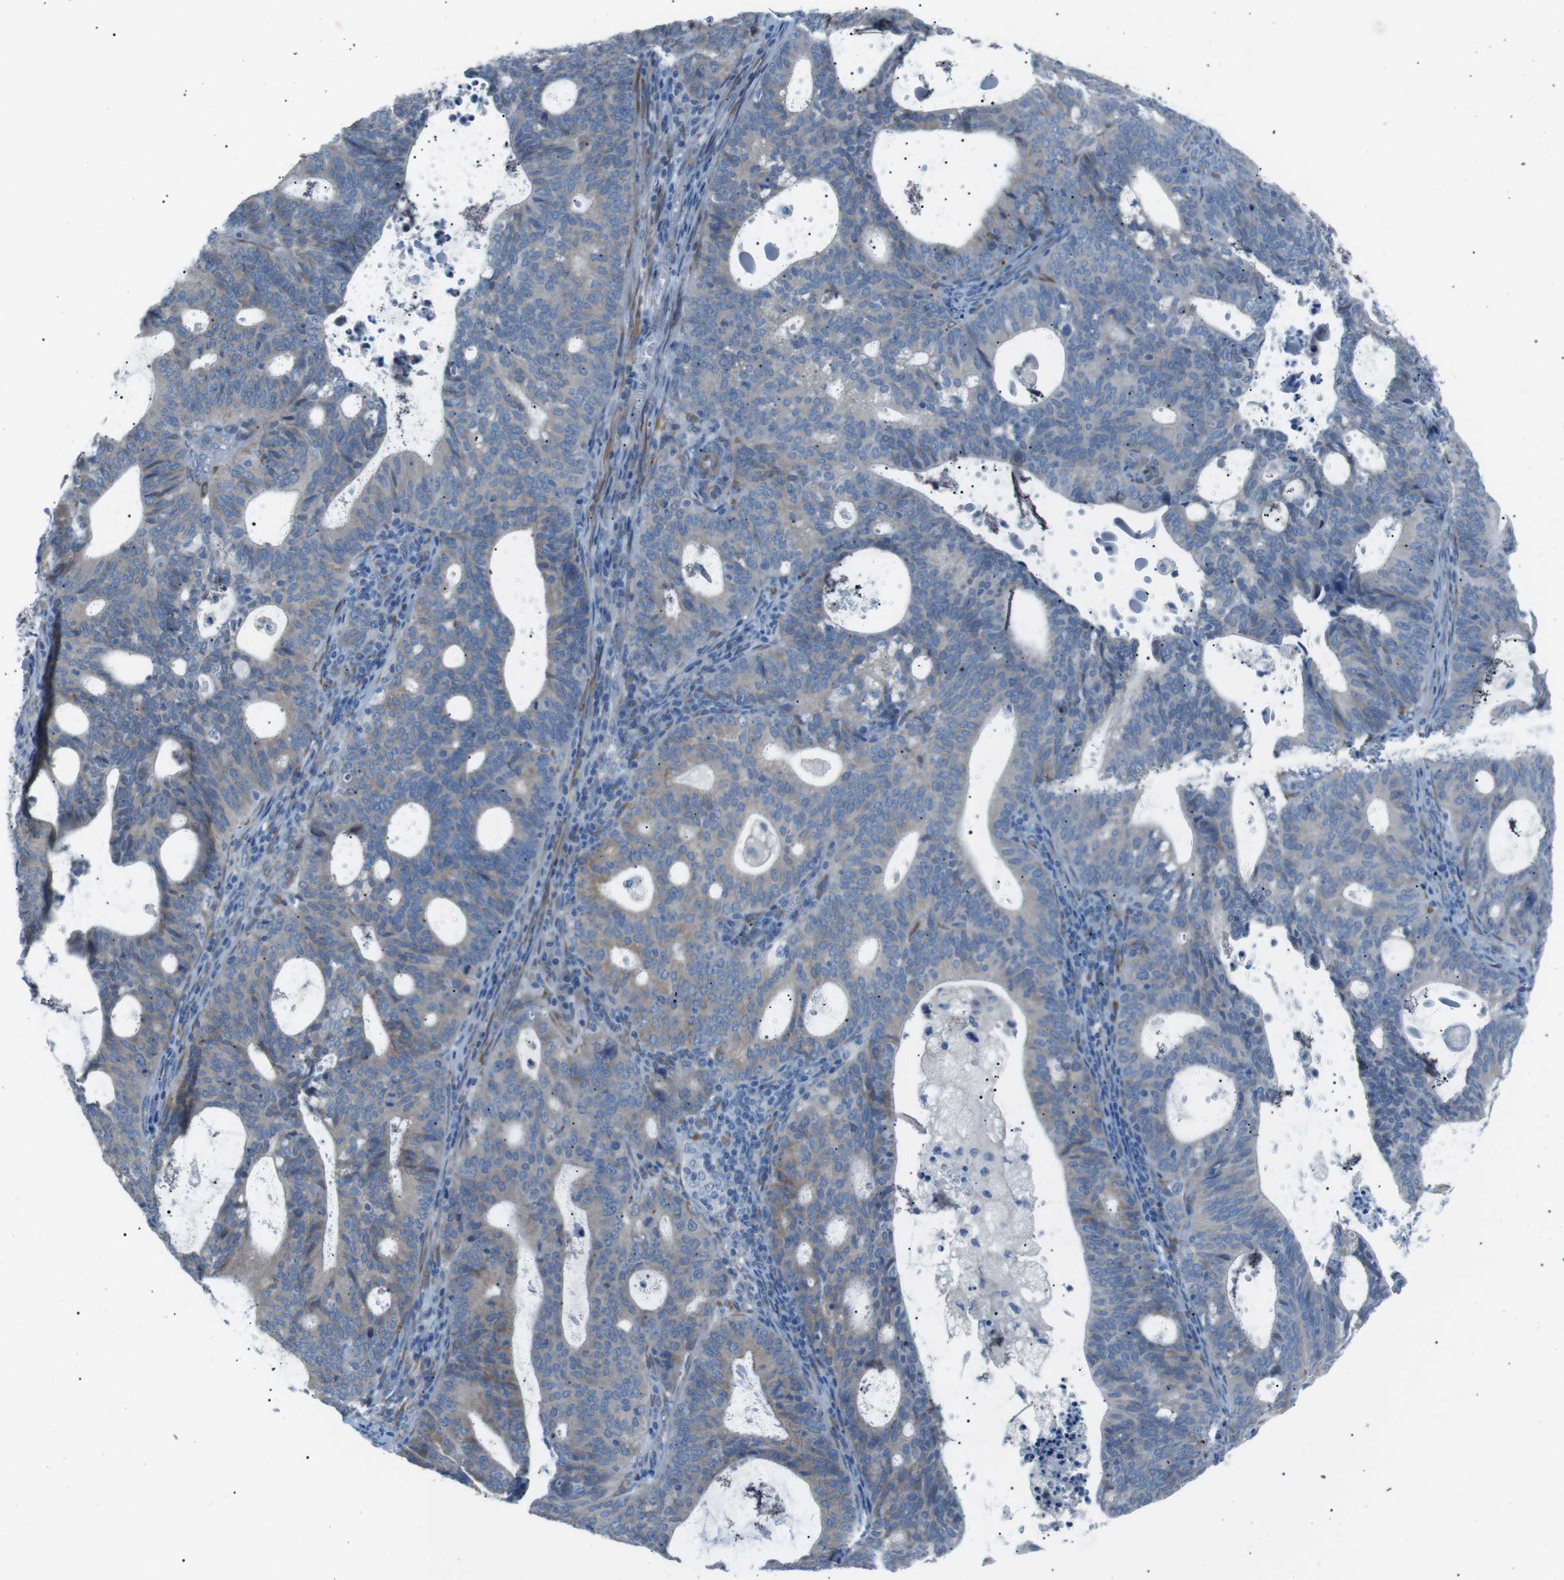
{"staining": {"intensity": "weak", "quantity": "25%-75%", "location": "cytoplasmic/membranous"}, "tissue": "endometrial cancer", "cell_type": "Tumor cells", "image_type": "cancer", "snomed": [{"axis": "morphology", "description": "Adenocarcinoma, NOS"}, {"axis": "topography", "description": "Uterus"}], "caption": "A photomicrograph of adenocarcinoma (endometrial) stained for a protein shows weak cytoplasmic/membranous brown staining in tumor cells. The protein of interest is shown in brown color, while the nuclei are stained blue.", "gene": "MTARC2", "patient": {"sex": "female", "age": 83}}